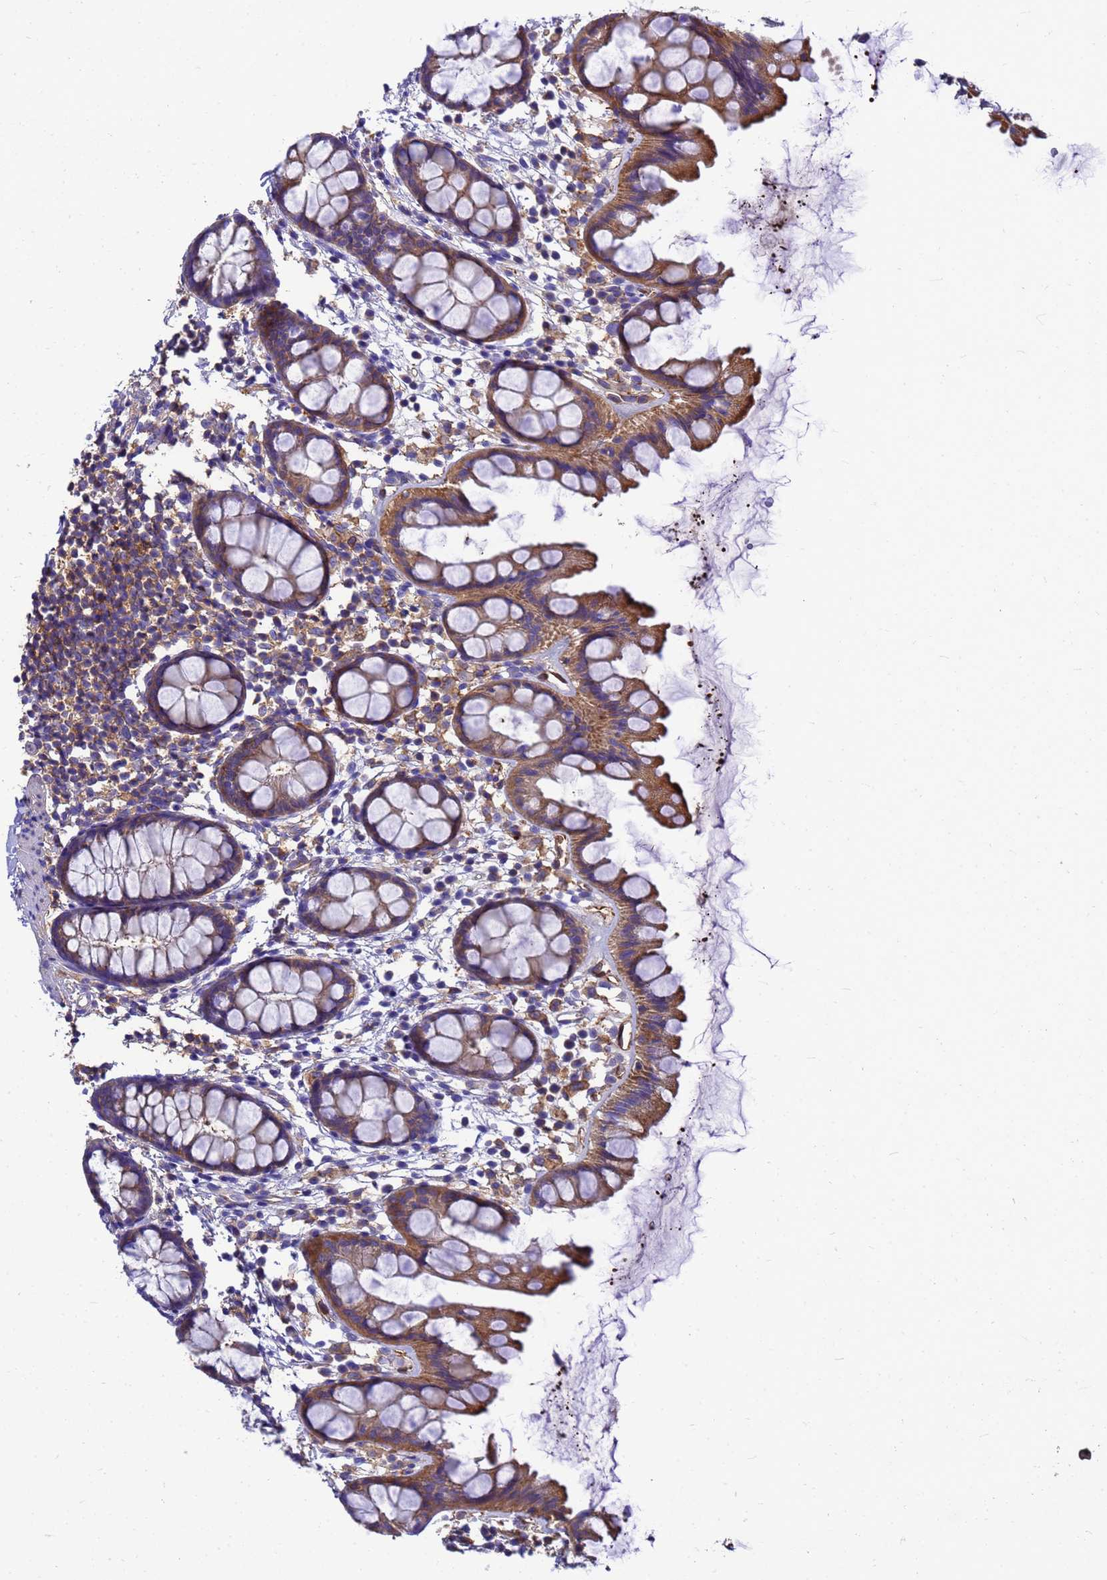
{"staining": {"intensity": "moderate", "quantity": ">75%", "location": "cytoplasmic/membranous"}, "tissue": "rectum", "cell_type": "Glandular cells", "image_type": "normal", "snomed": [{"axis": "morphology", "description": "Normal tissue, NOS"}, {"axis": "topography", "description": "Rectum"}], "caption": "Protein staining of unremarkable rectum displays moderate cytoplasmic/membranous staining in about >75% of glandular cells. (DAB = brown stain, brightfield microscopy at high magnification).", "gene": "ZNF235", "patient": {"sex": "female", "age": 65}}